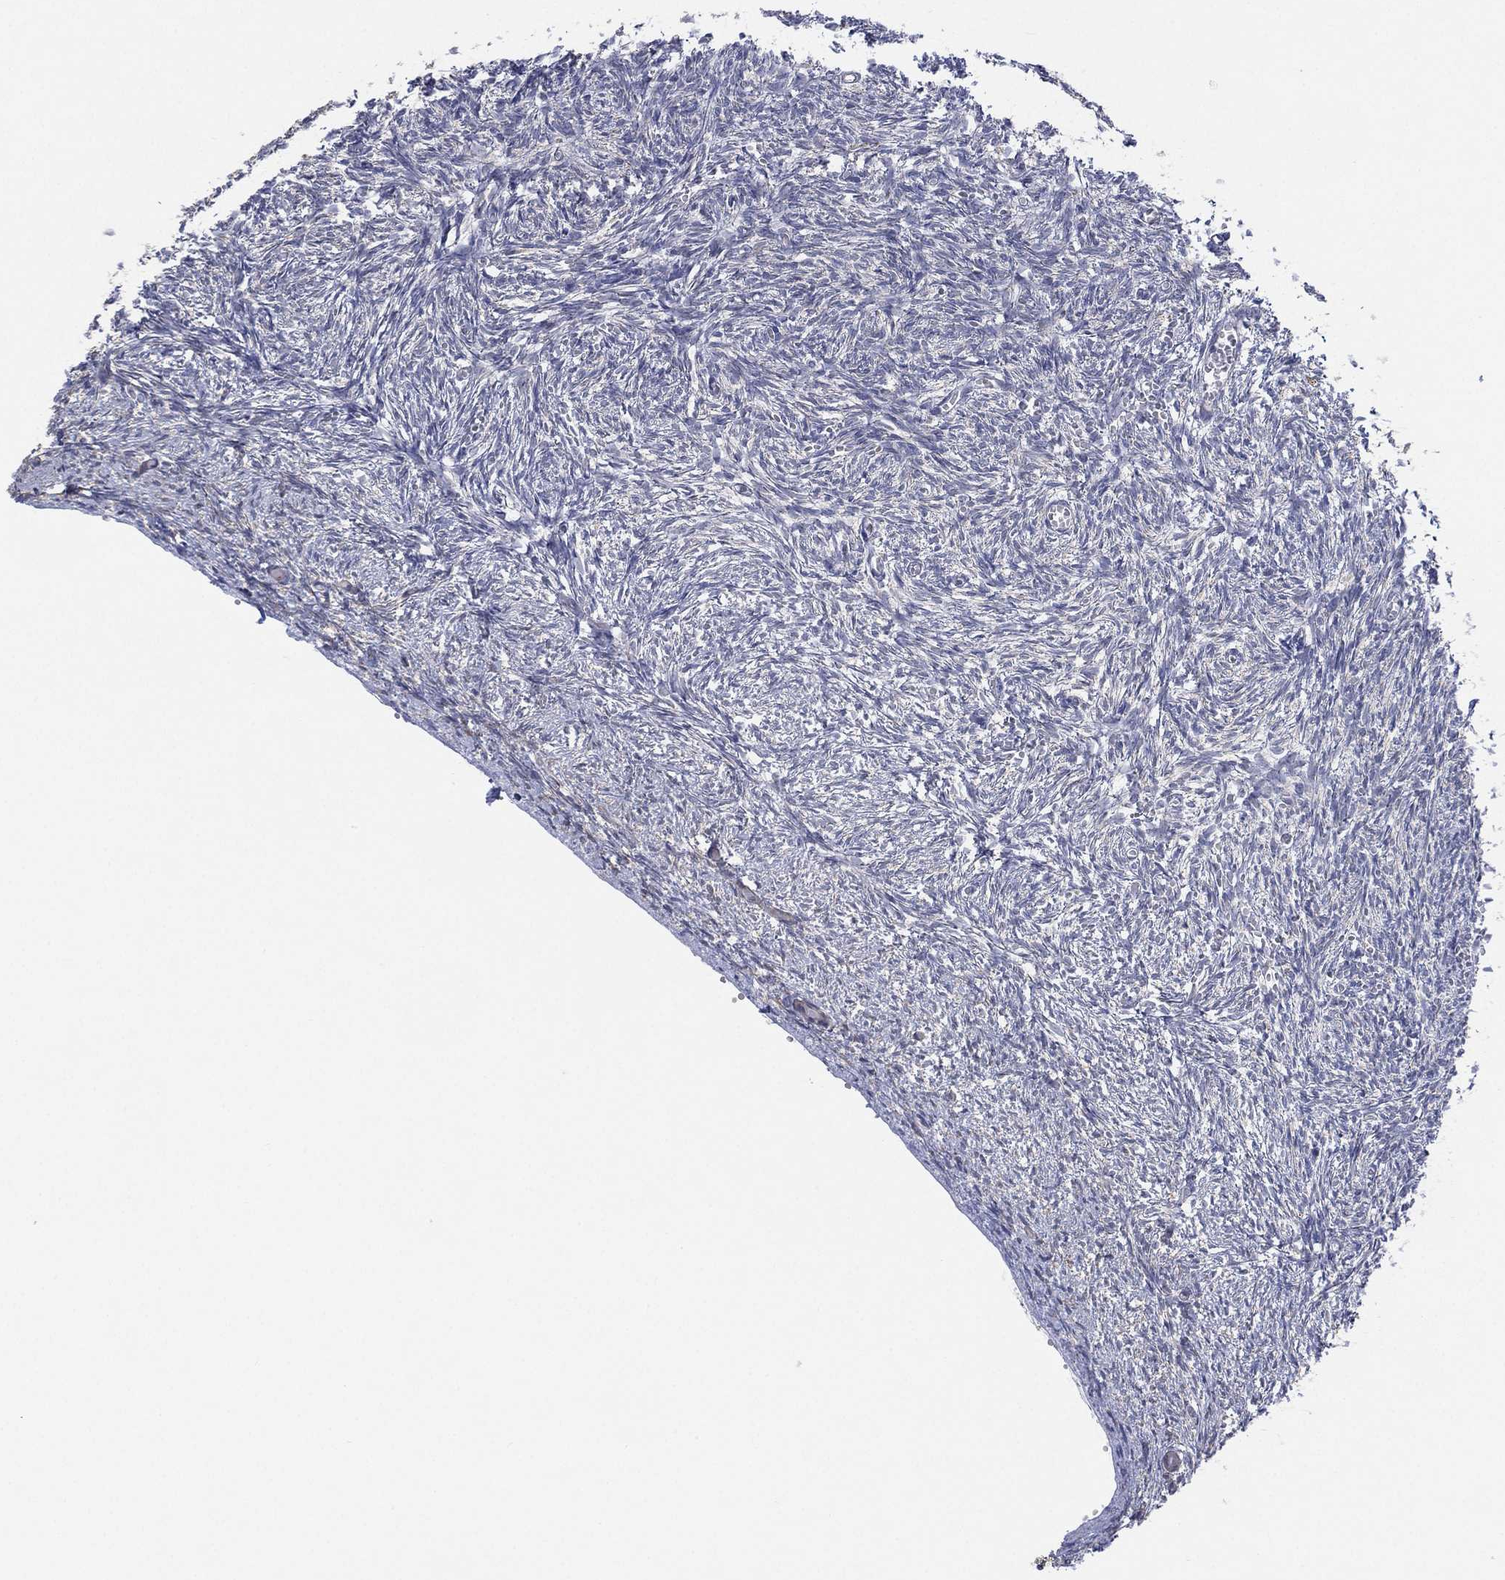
{"staining": {"intensity": "negative", "quantity": "none", "location": "none"}, "tissue": "ovary", "cell_type": "Ovarian stroma cells", "image_type": "normal", "snomed": [{"axis": "morphology", "description": "Normal tissue, NOS"}, {"axis": "topography", "description": "Ovary"}], "caption": "A histopathology image of ovary stained for a protein shows no brown staining in ovarian stroma cells.", "gene": "INA", "patient": {"sex": "female", "age": 43}}